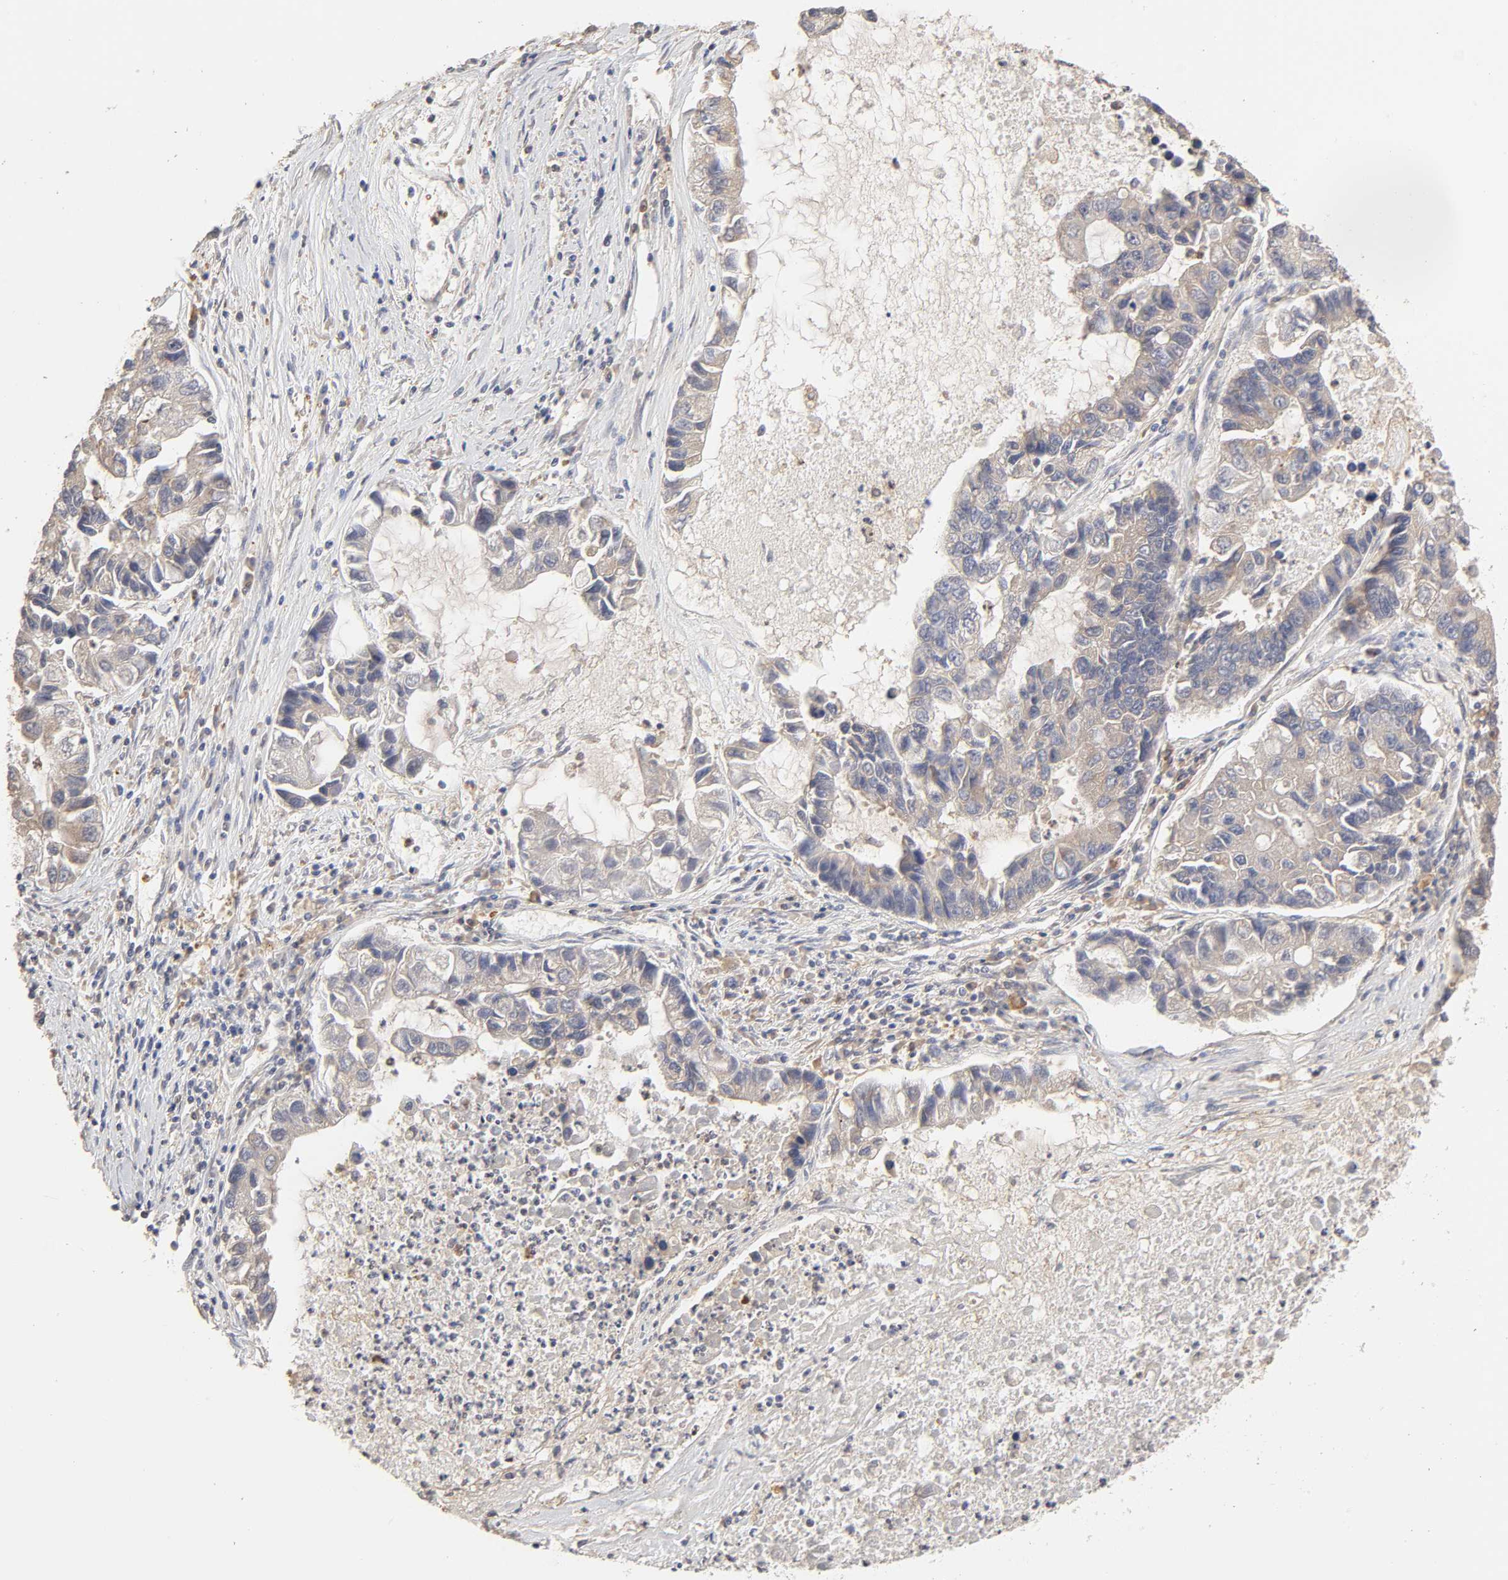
{"staining": {"intensity": "negative", "quantity": "none", "location": "none"}, "tissue": "lung cancer", "cell_type": "Tumor cells", "image_type": "cancer", "snomed": [{"axis": "morphology", "description": "Adenocarcinoma, NOS"}, {"axis": "topography", "description": "Lung"}], "caption": "Protein analysis of lung cancer (adenocarcinoma) shows no significant staining in tumor cells.", "gene": "AP1G2", "patient": {"sex": "female", "age": 51}}